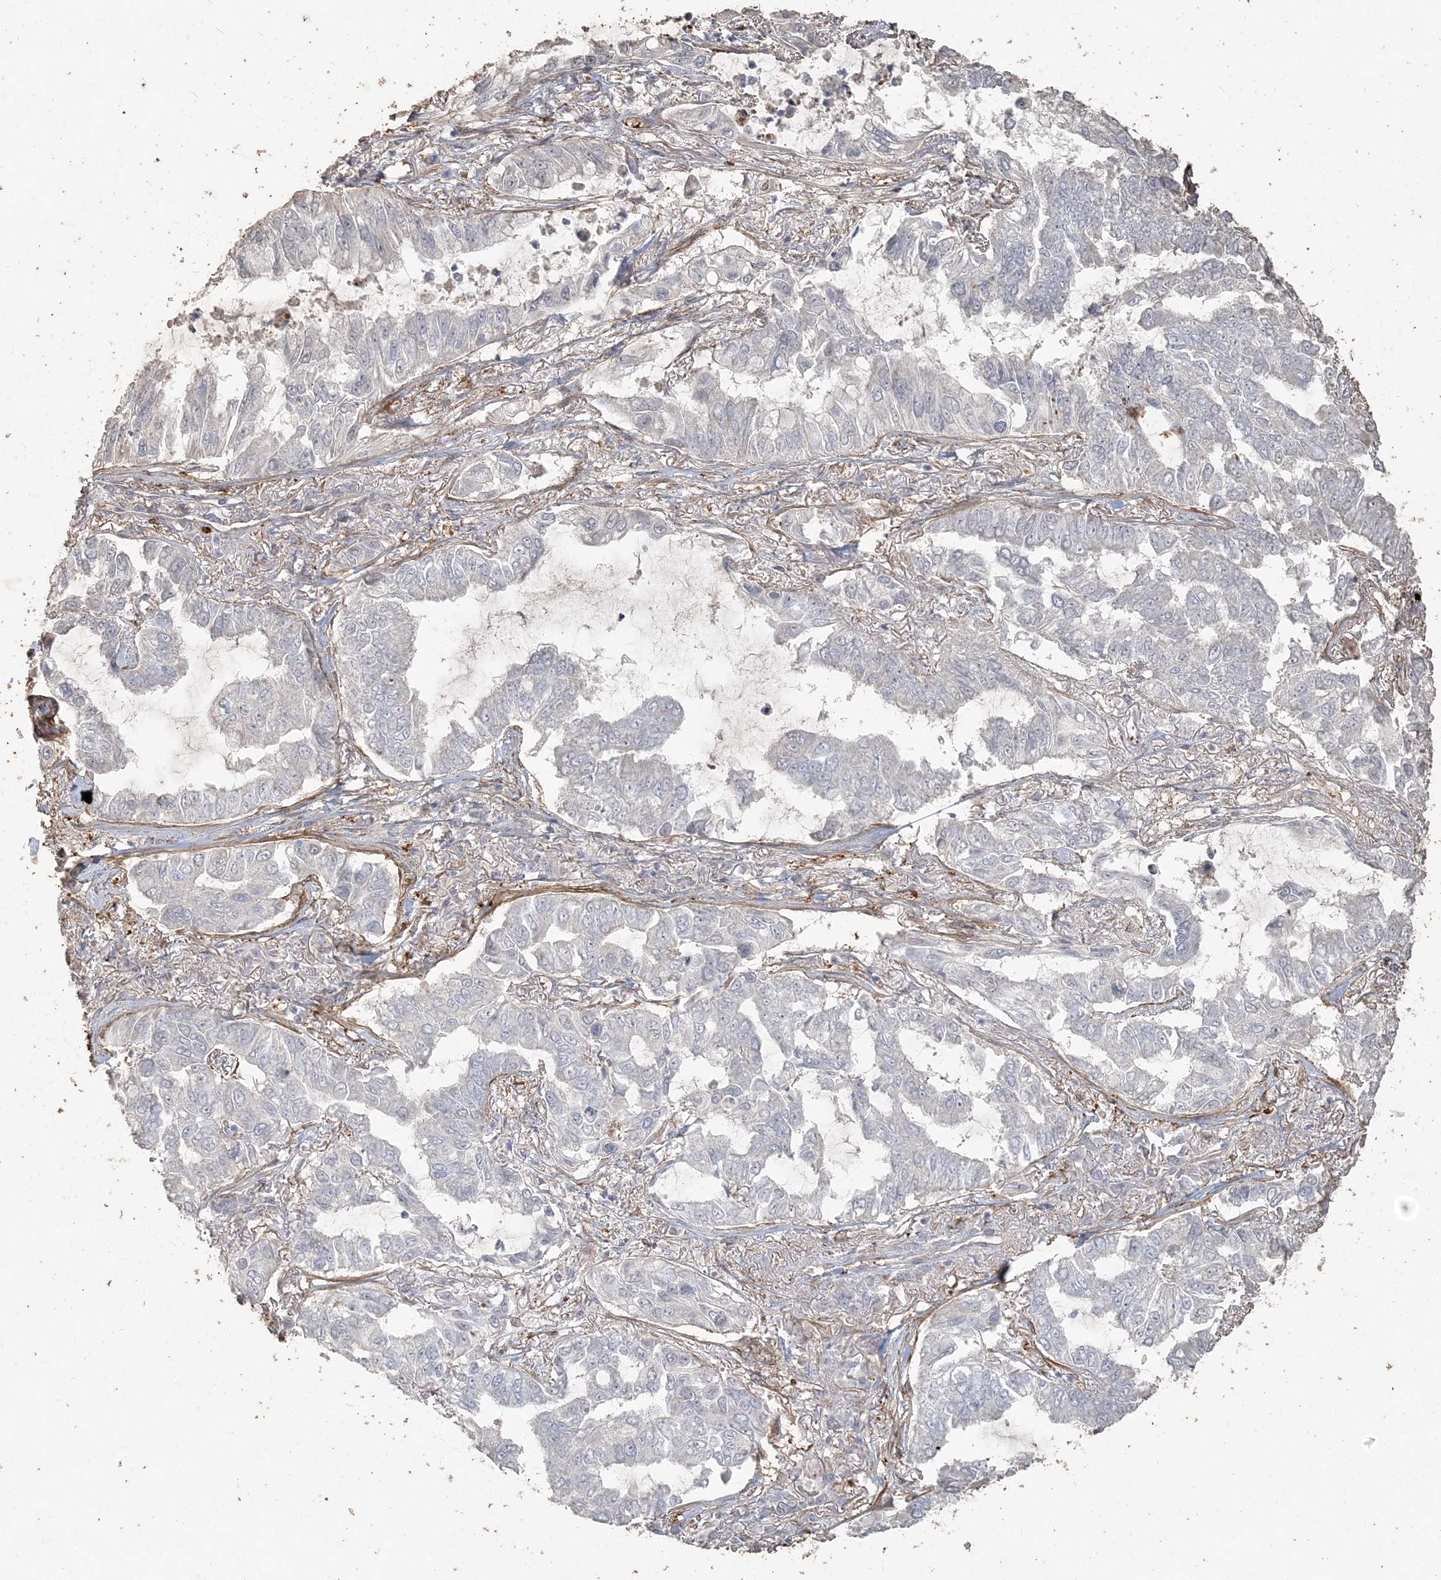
{"staining": {"intensity": "negative", "quantity": "none", "location": "none"}, "tissue": "lung cancer", "cell_type": "Tumor cells", "image_type": "cancer", "snomed": [{"axis": "morphology", "description": "Adenocarcinoma, NOS"}, {"axis": "topography", "description": "Lung"}], "caption": "IHC photomicrograph of lung cancer stained for a protein (brown), which demonstrates no positivity in tumor cells. The staining is performed using DAB (3,3'-diaminobenzidine) brown chromogen with nuclei counter-stained in using hematoxylin.", "gene": "RNF145", "patient": {"sex": "male", "age": 64}}